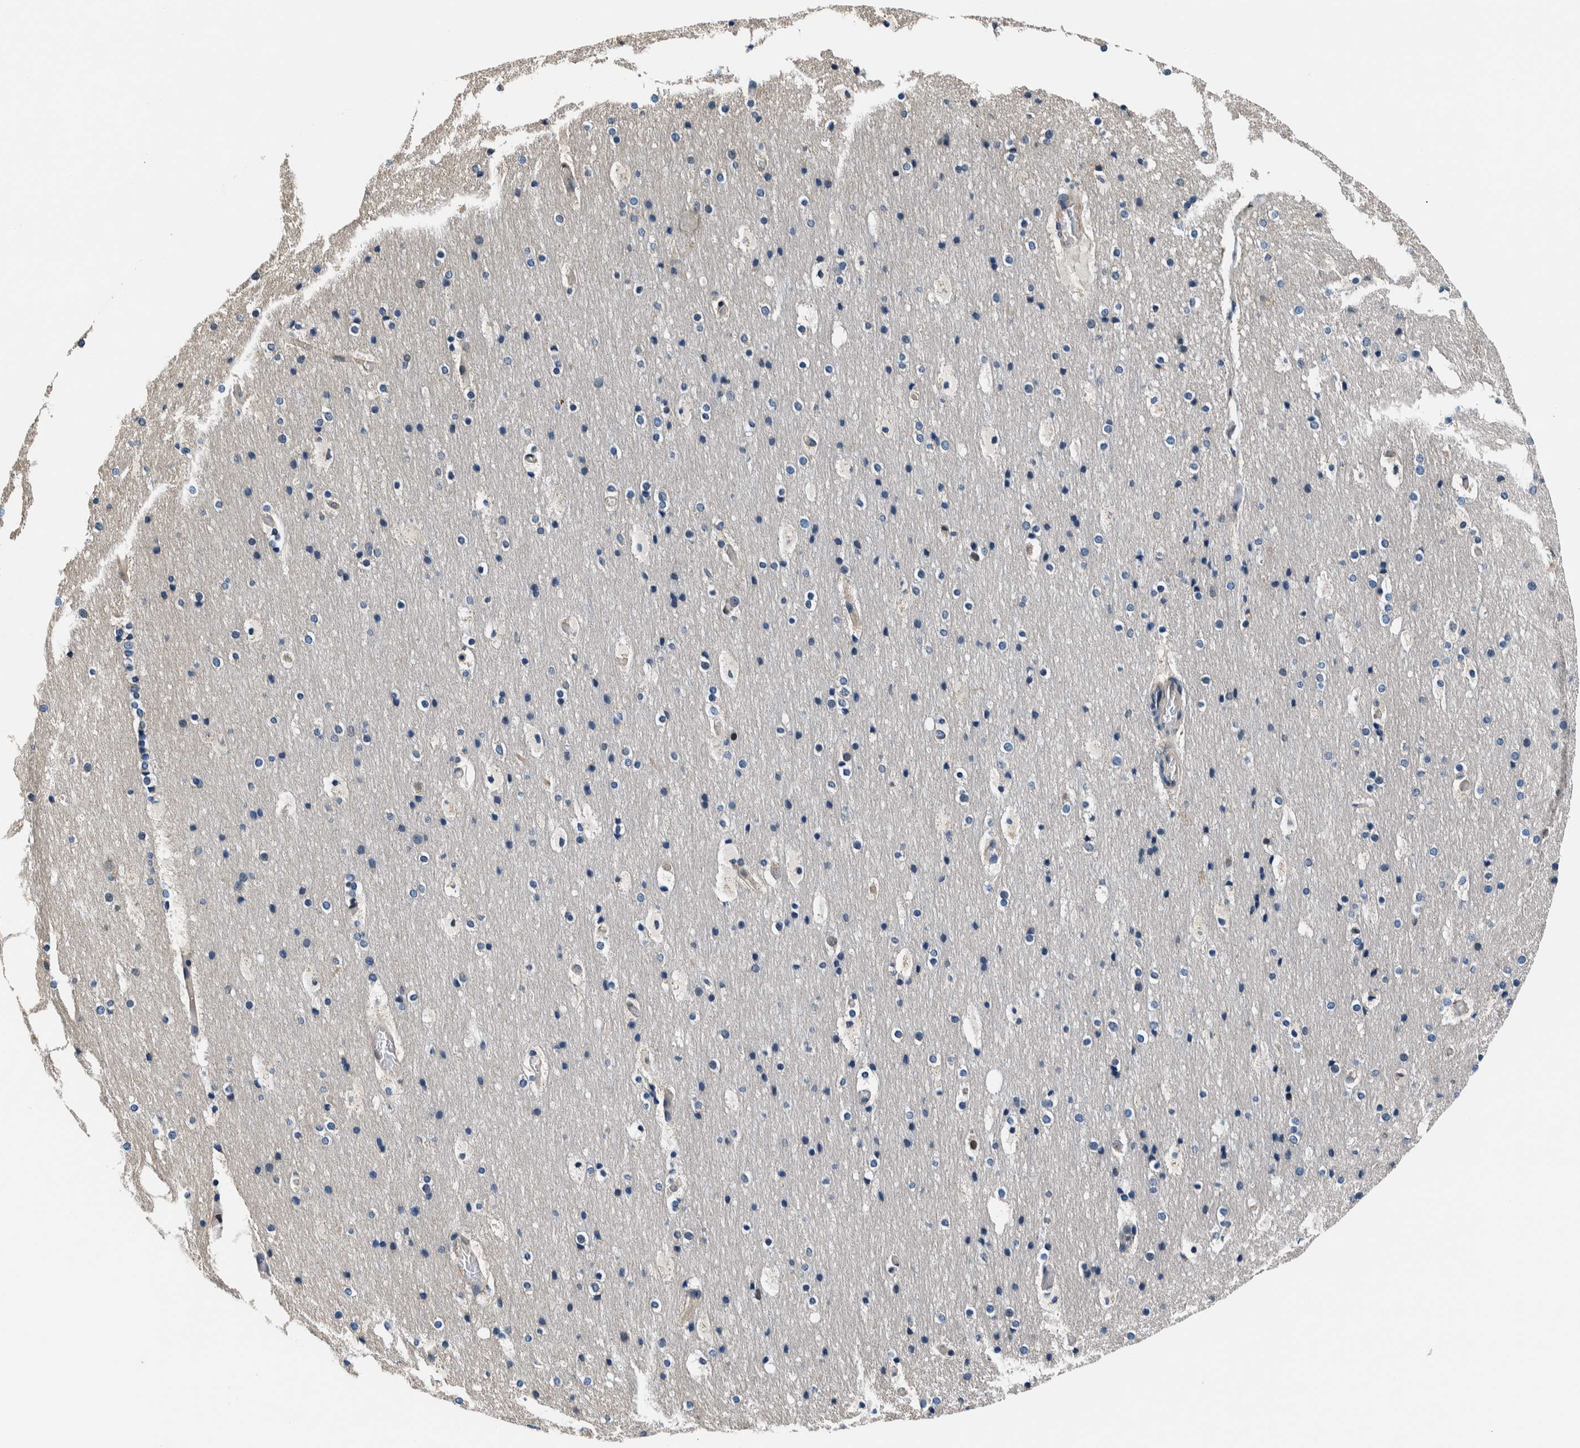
{"staining": {"intensity": "negative", "quantity": "none", "location": "none"}, "tissue": "cerebral cortex", "cell_type": "Endothelial cells", "image_type": "normal", "snomed": [{"axis": "morphology", "description": "Normal tissue, NOS"}, {"axis": "topography", "description": "Cerebral cortex"}], "caption": "An immunohistochemistry (IHC) image of benign cerebral cortex is shown. There is no staining in endothelial cells of cerebral cortex.", "gene": "NIBAN2", "patient": {"sex": "male", "age": 57}}